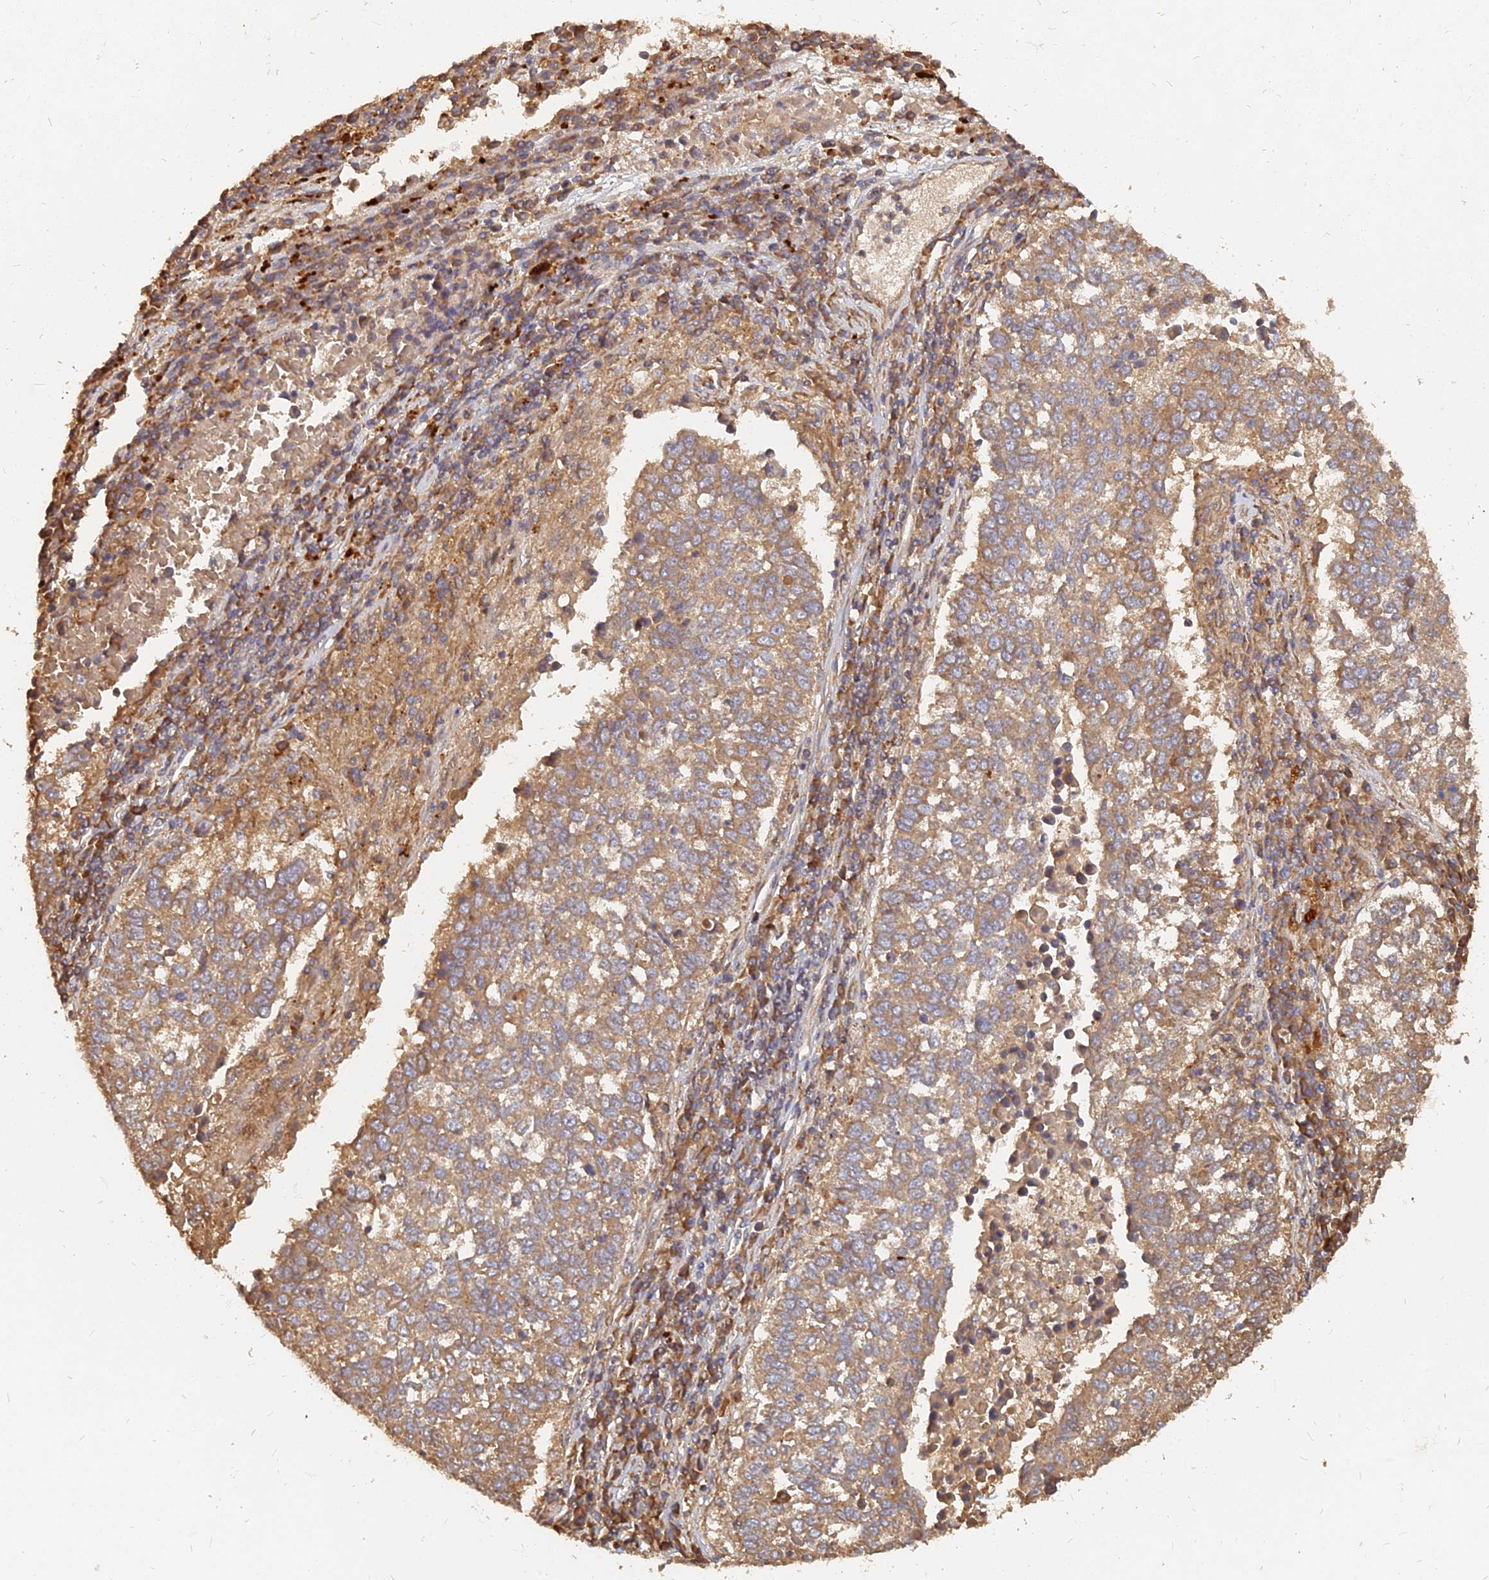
{"staining": {"intensity": "moderate", "quantity": ">75%", "location": "cytoplasmic/membranous"}, "tissue": "lung cancer", "cell_type": "Tumor cells", "image_type": "cancer", "snomed": [{"axis": "morphology", "description": "Squamous cell carcinoma, NOS"}, {"axis": "topography", "description": "Lung"}], "caption": "Immunohistochemical staining of human lung cancer displays moderate cytoplasmic/membranous protein expression in approximately >75% of tumor cells. Using DAB (brown) and hematoxylin (blue) stains, captured at high magnification using brightfield microscopy.", "gene": "UBE2W", "patient": {"sex": "male", "age": 73}}